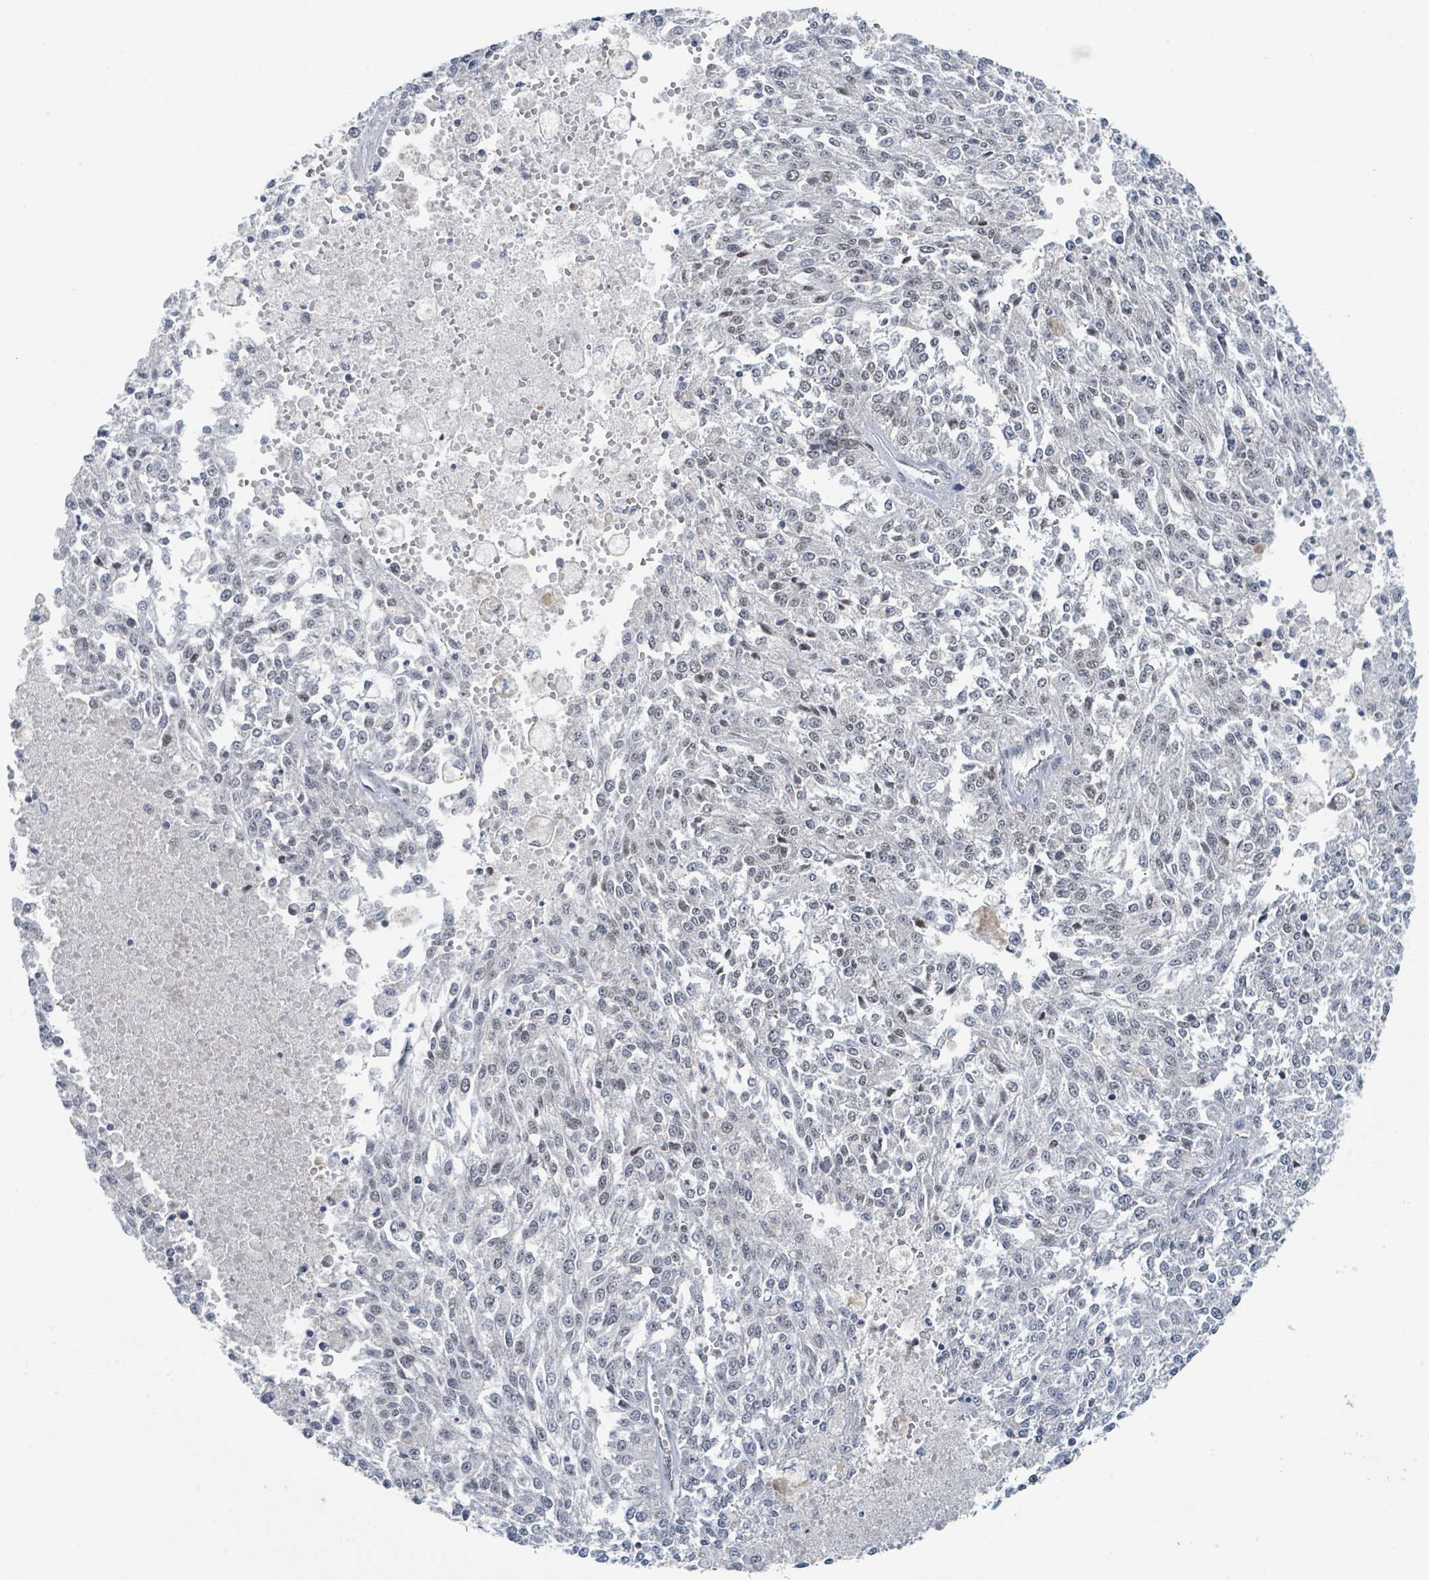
{"staining": {"intensity": "negative", "quantity": "none", "location": "none"}, "tissue": "melanoma", "cell_type": "Tumor cells", "image_type": "cancer", "snomed": [{"axis": "morphology", "description": "Malignant melanoma, NOS"}, {"axis": "topography", "description": "Skin"}], "caption": "Immunohistochemical staining of human malignant melanoma displays no significant positivity in tumor cells.", "gene": "ANKRD55", "patient": {"sex": "female", "age": 64}}